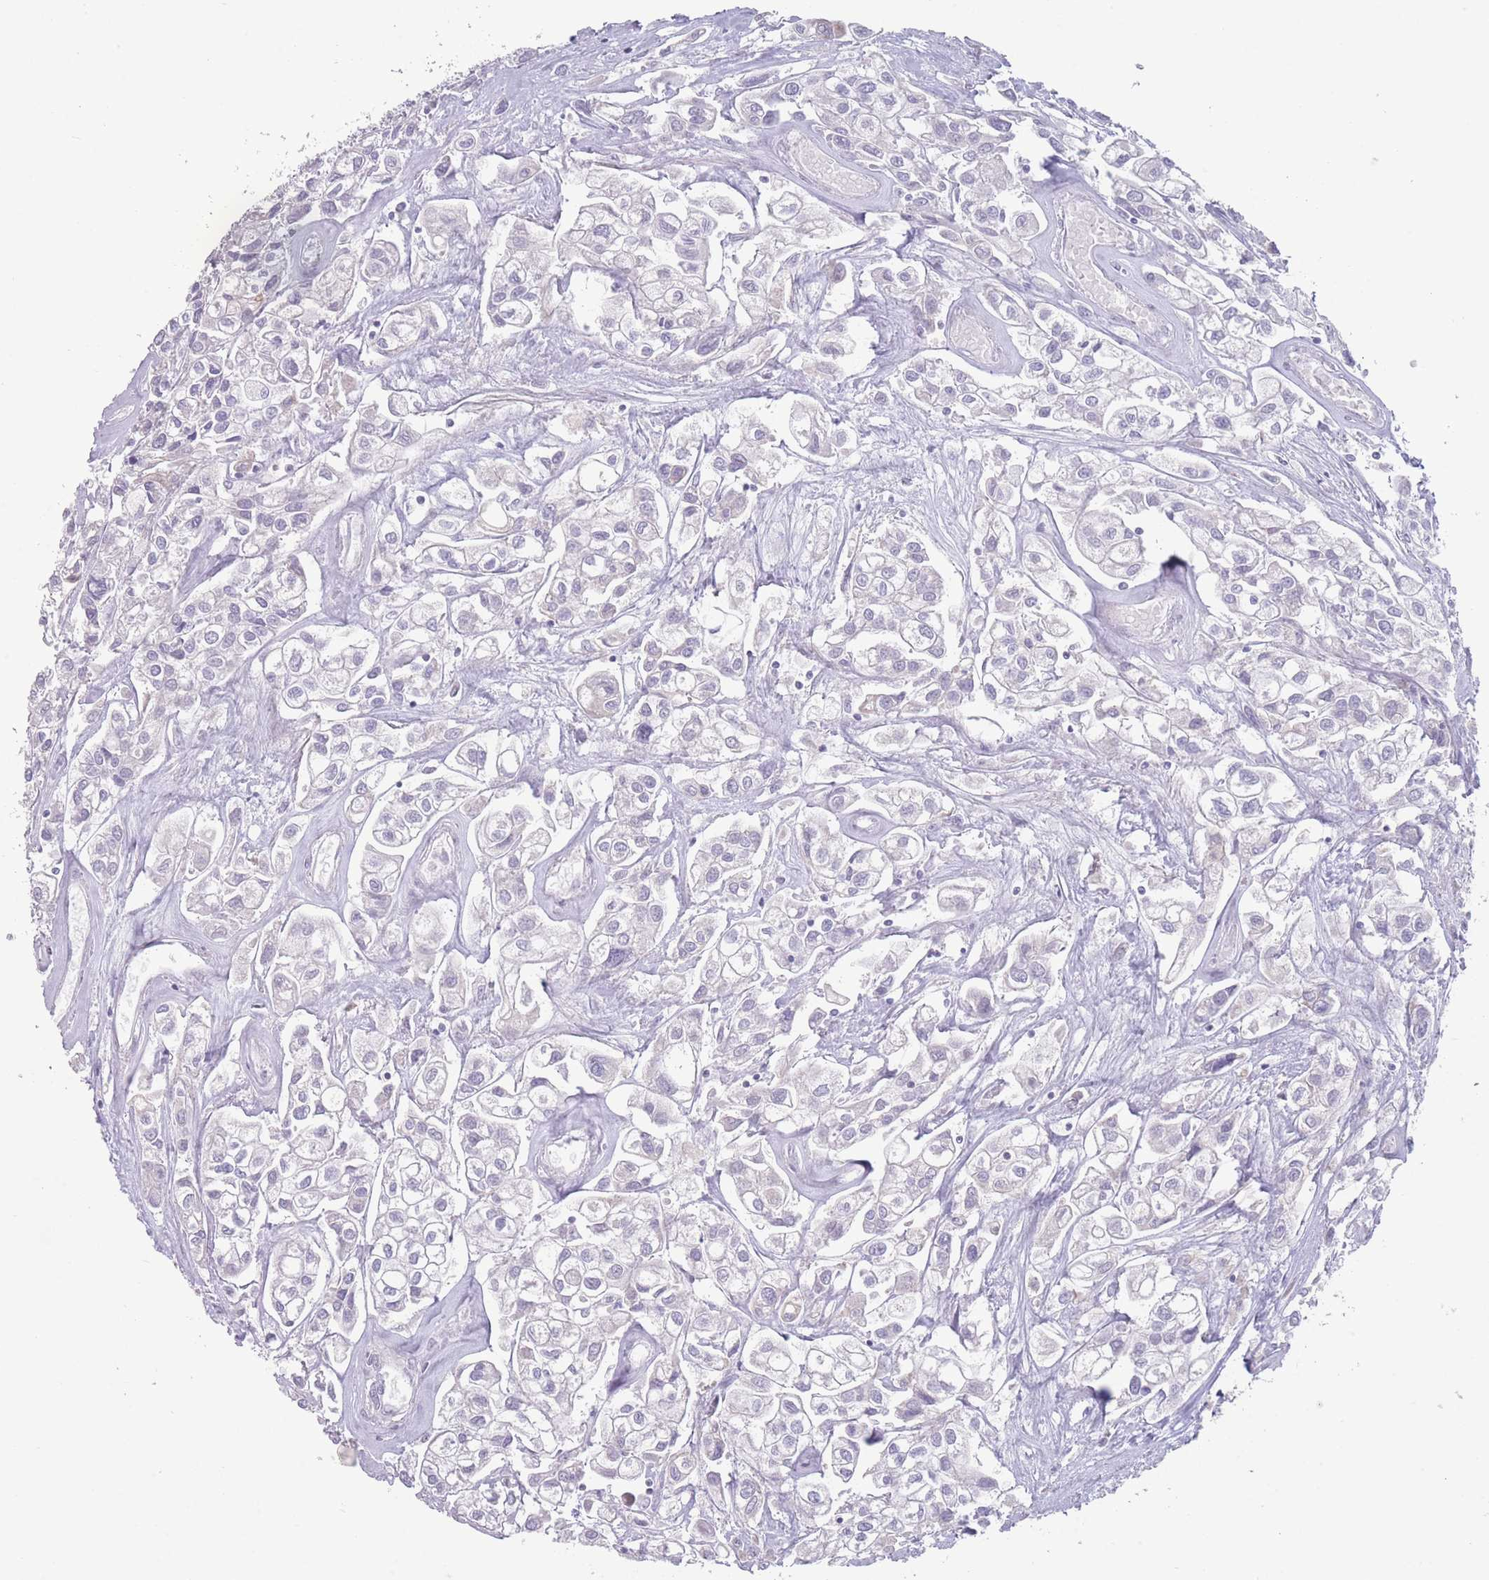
{"staining": {"intensity": "negative", "quantity": "none", "location": "none"}, "tissue": "urothelial cancer", "cell_type": "Tumor cells", "image_type": "cancer", "snomed": [{"axis": "morphology", "description": "Urothelial carcinoma, High grade"}, {"axis": "topography", "description": "Urinary bladder"}], "caption": "Immunohistochemical staining of human urothelial cancer exhibits no significant positivity in tumor cells.", "gene": "PAIP2B", "patient": {"sex": "male", "age": 67}}